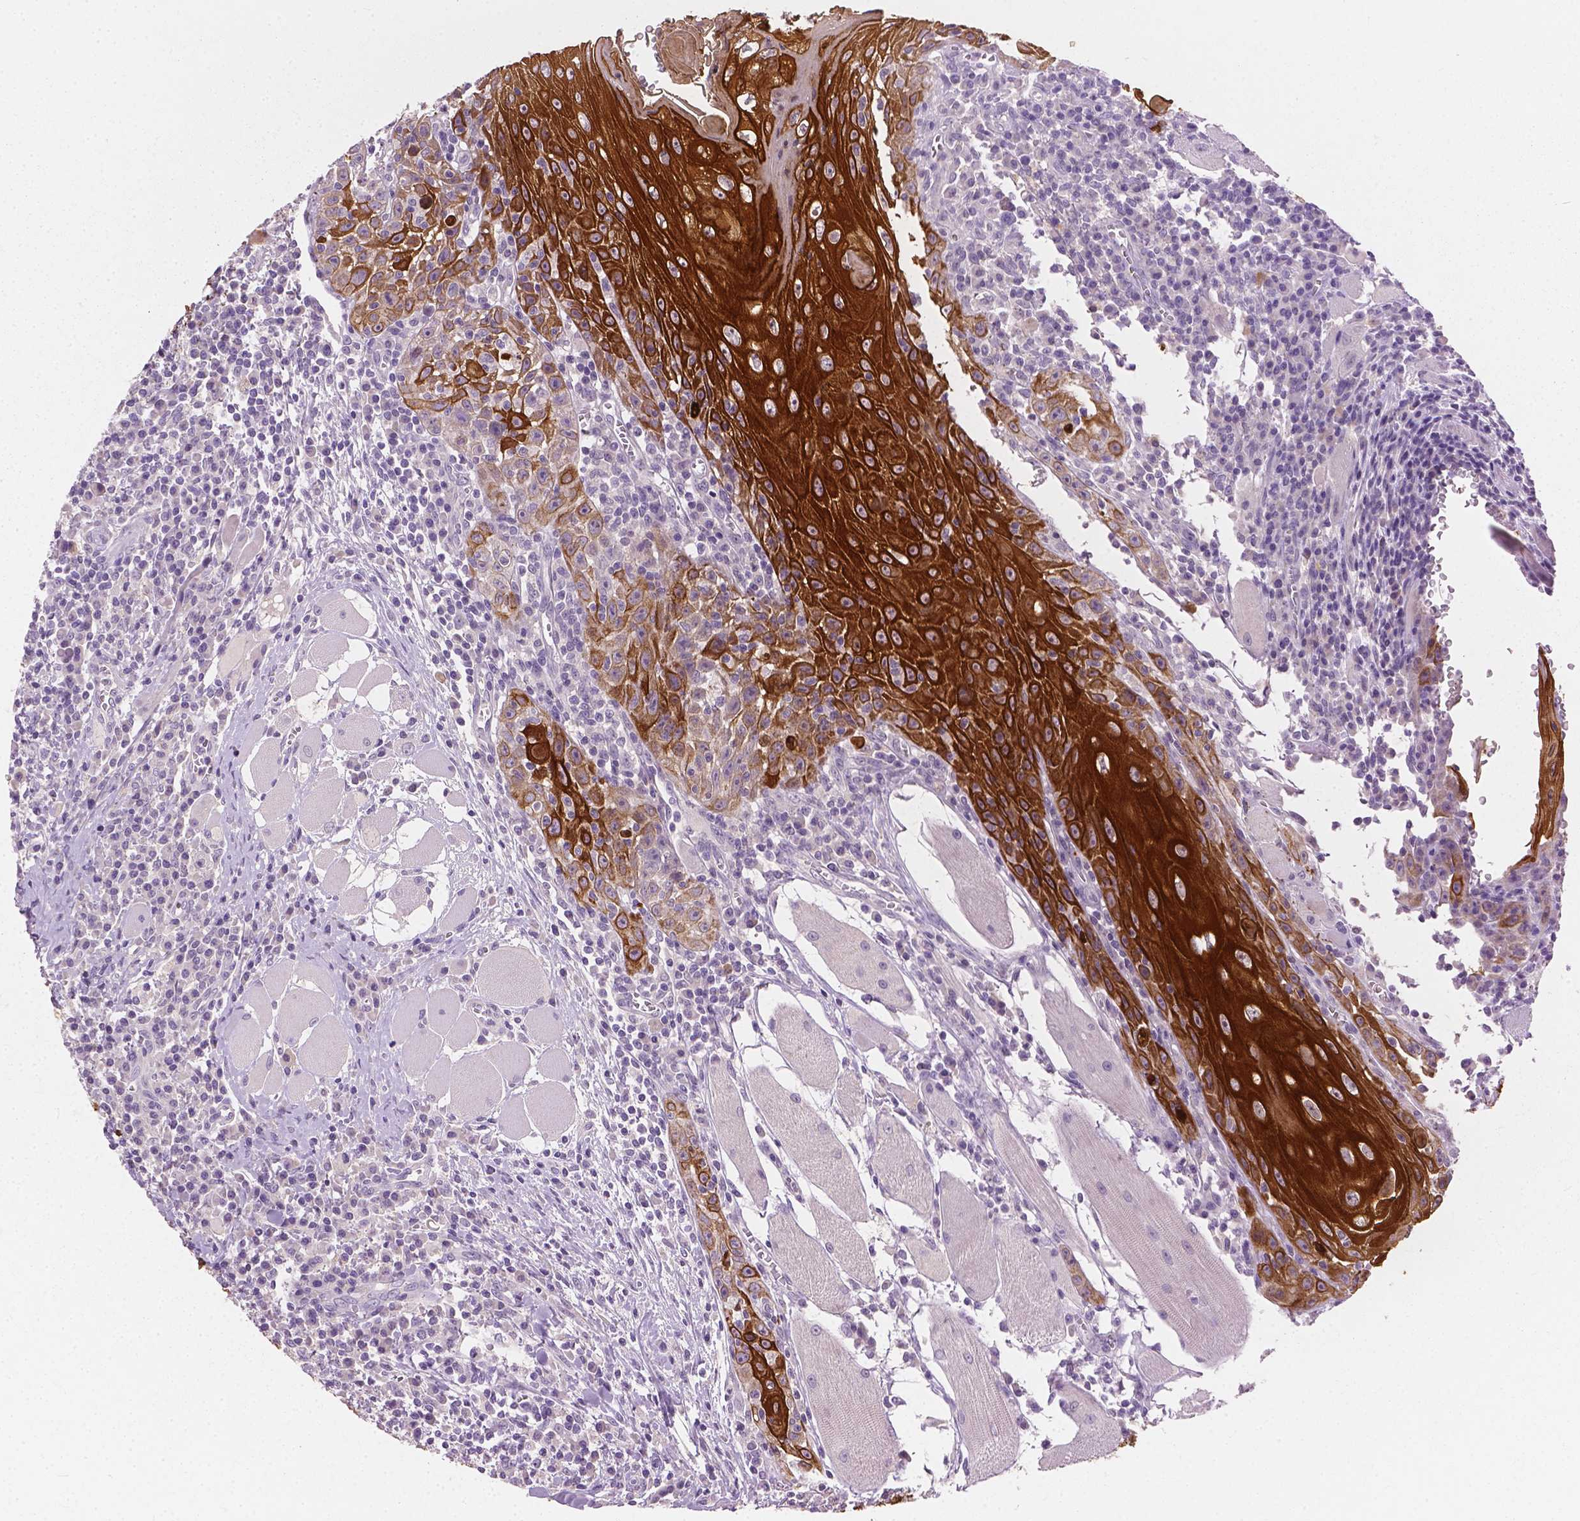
{"staining": {"intensity": "strong", "quantity": ">75%", "location": "cytoplasmic/membranous"}, "tissue": "head and neck cancer", "cell_type": "Tumor cells", "image_type": "cancer", "snomed": [{"axis": "morphology", "description": "Normal tissue, NOS"}, {"axis": "morphology", "description": "Squamous cell carcinoma, NOS"}, {"axis": "topography", "description": "Oral tissue"}, {"axis": "topography", "description": "Head-Neck"}], "caption": "Protein analysis of head and neck cancer tissue displays strong cytoplasmic/membranous staining in approximately >75% of tumor cells.", "gene": "KRT17", "patient": {"sex": "male", "age": 52}}